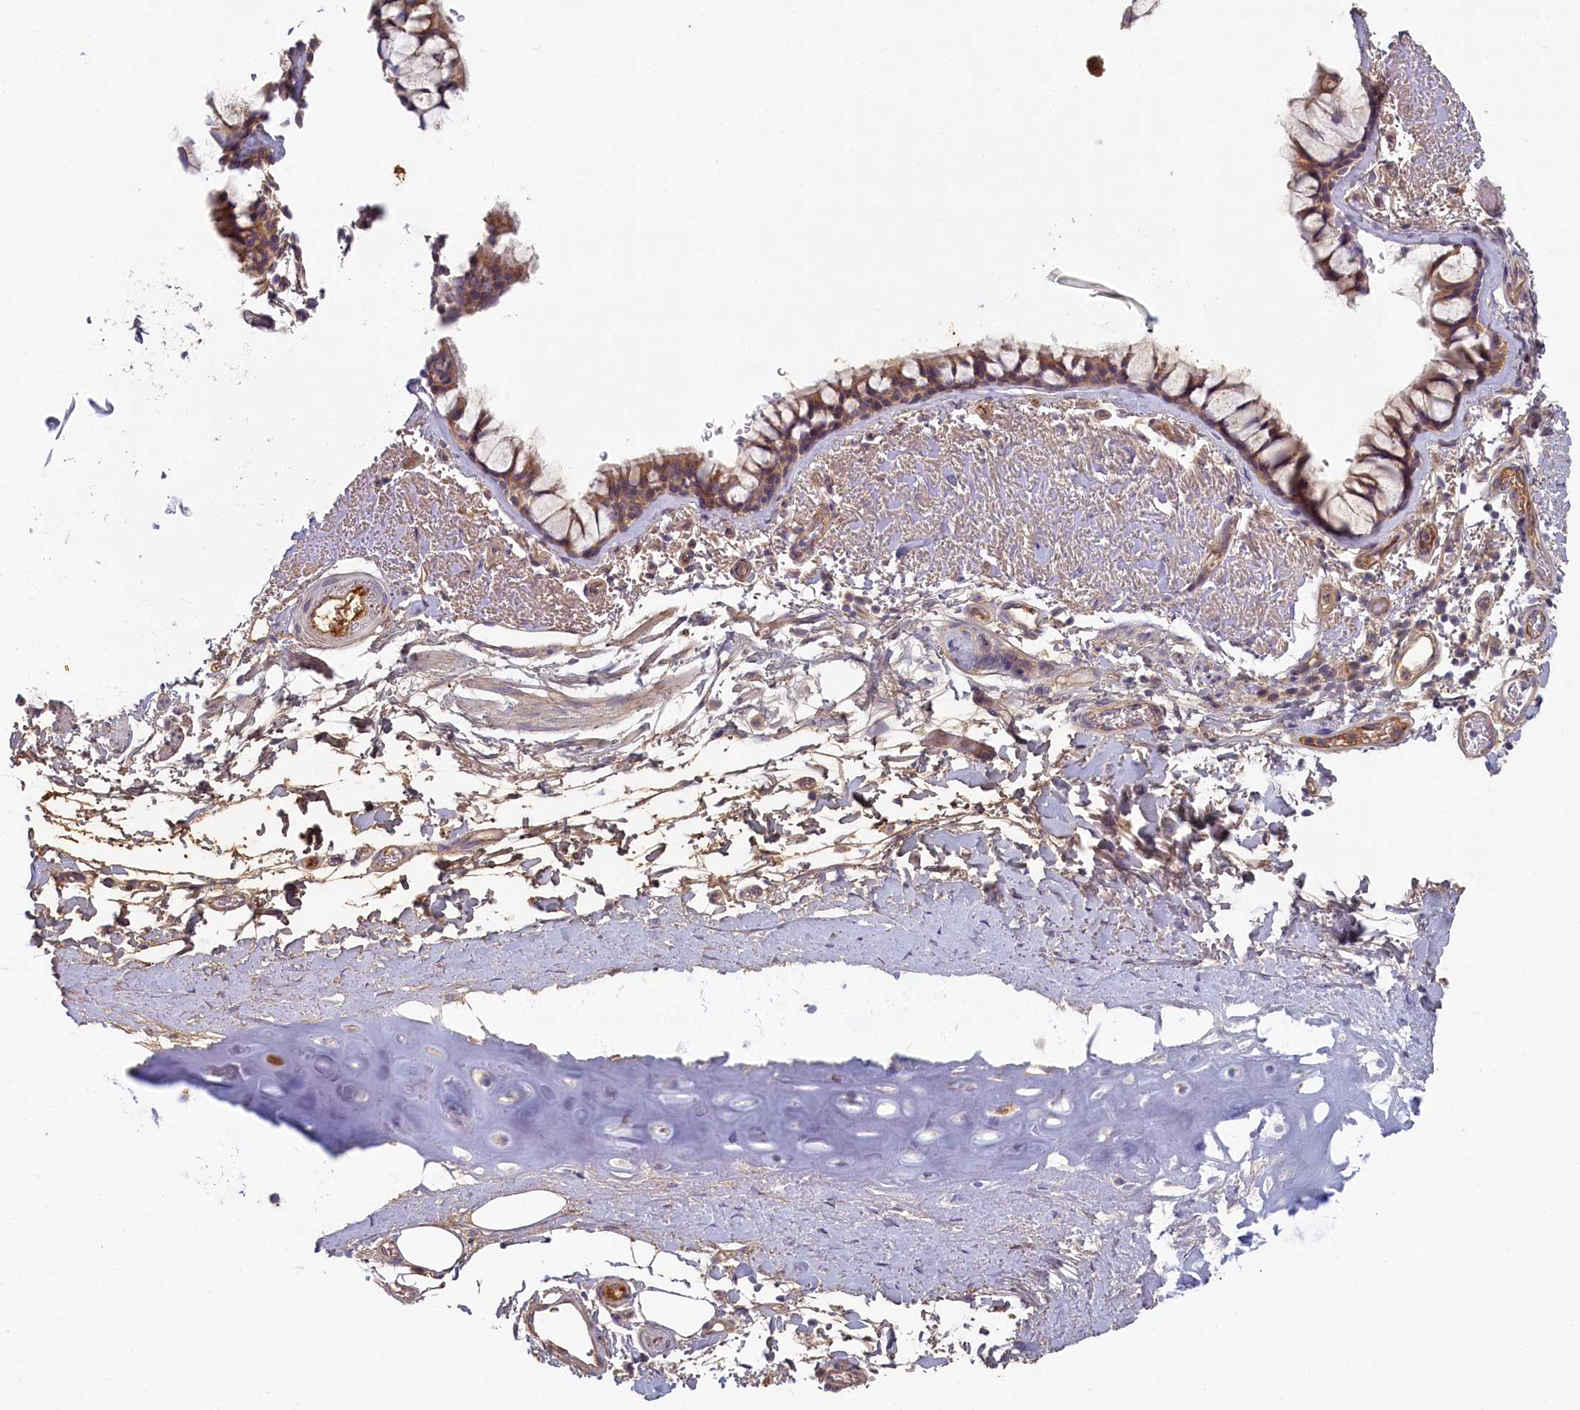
{"staining": {"intensity": "weak", "quantity": ">75%", "location": "cytoplasmic/membranous"}, "tissue": "bronchus", "cell_type": "Respiratory epithelial cells", "image_type": "normal", "snomed": [{"axis": "morphology", "description": "Normal tissue, NOS"}, {"axis": "topography", "description": "Bronchus"}], "caption": "Weak cytoplasmic/membranous staining for a protein is present in approximately >75% of respiratory epithelial cells of normal bronchus using immunohistochemistry (IHC).", "gene": "STX16", "patient": {"sex": "male", "age": 65}}